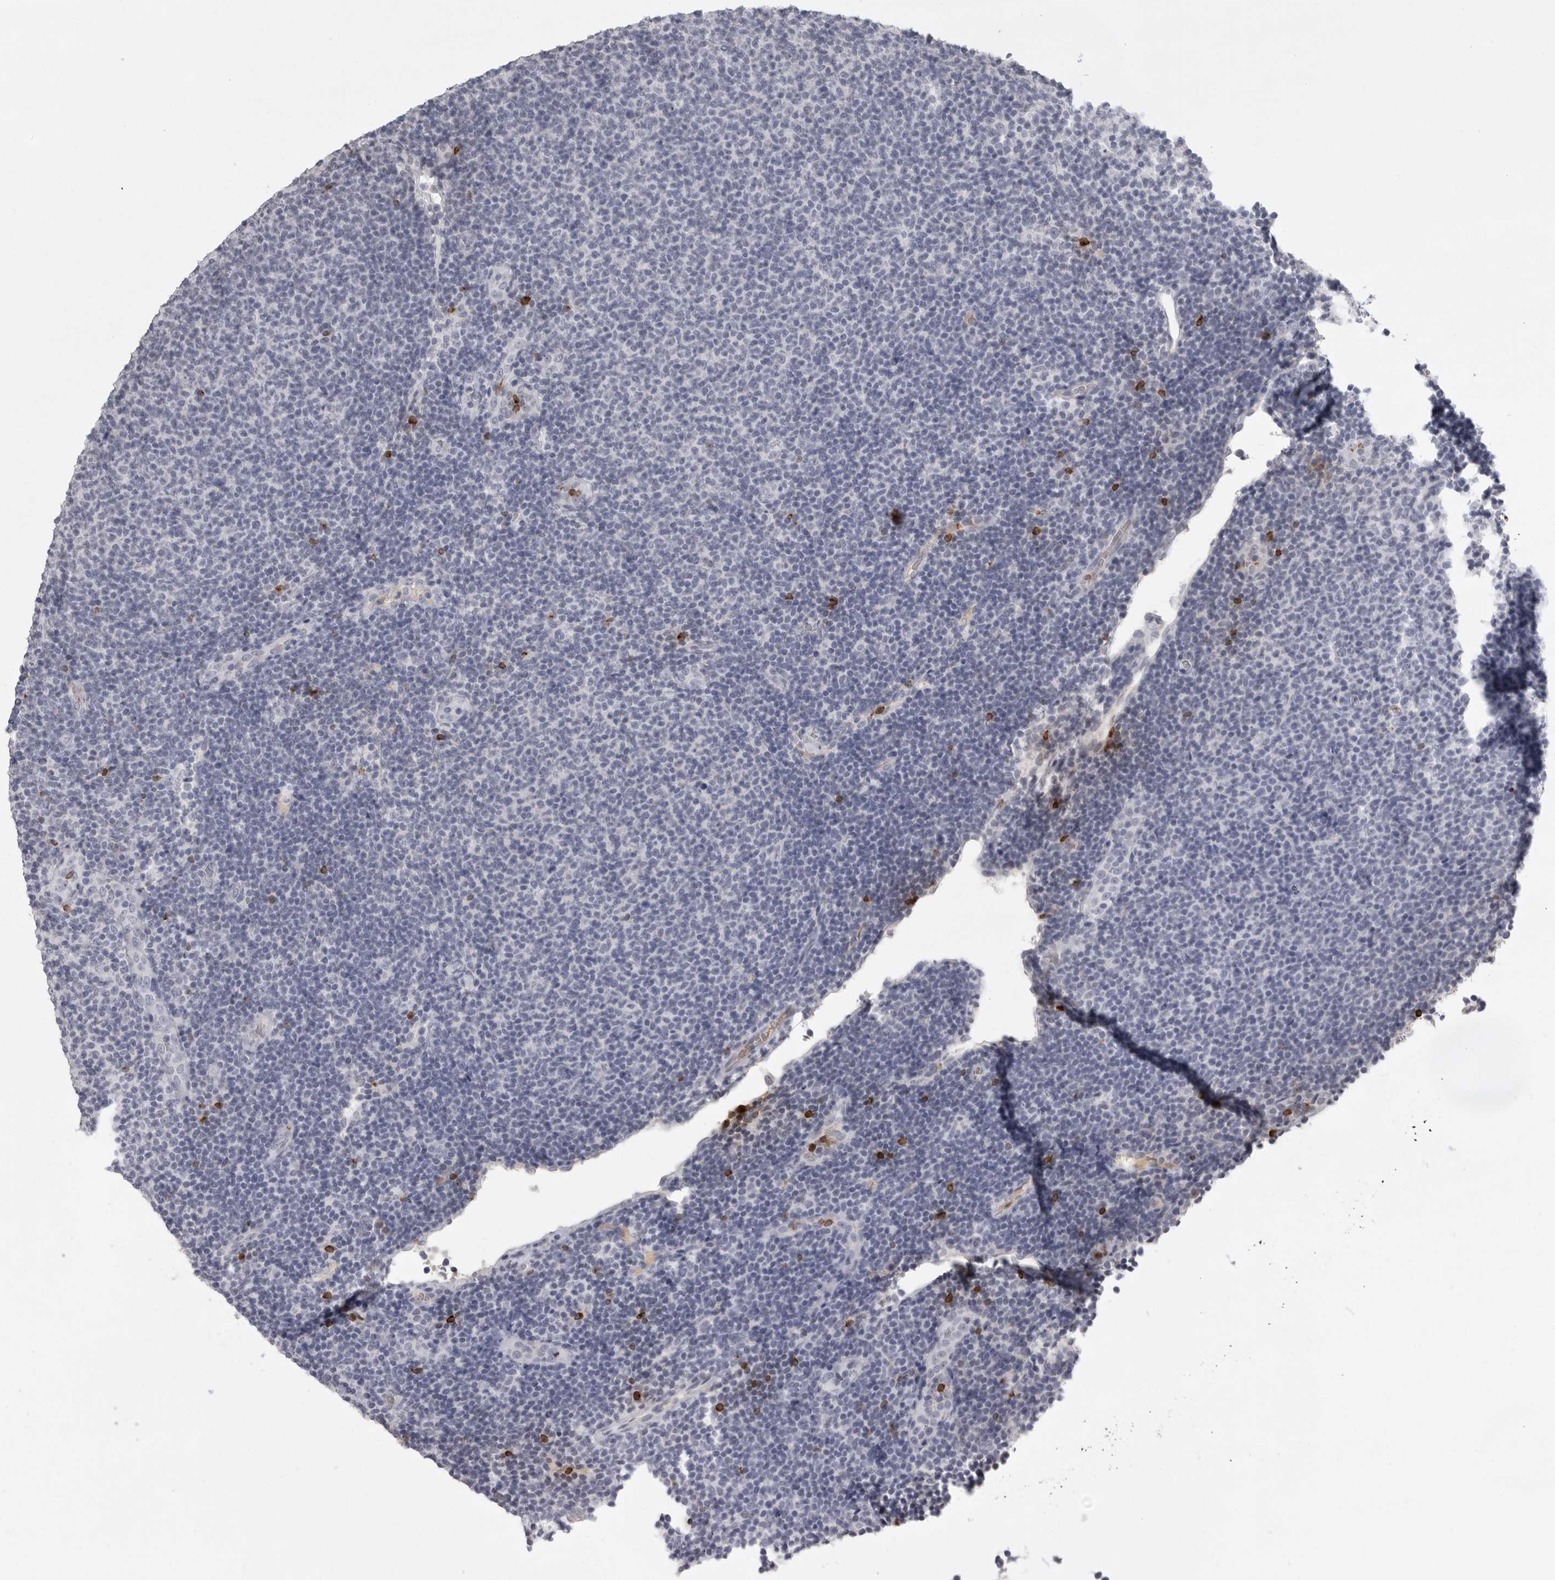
{"staining": {"intensity": "negative", "quantity": "none", "location": "none"}, "tissue": "lymphoma", "cell_type": "Tumor cells", "image_type": "cancer", "snomed": [{"axis": "morphology", "description": "Malignant lymphoma, non-Hodgkin's type, Low grade"}, {"axis": "topography", "description": "Lymph node"}], "caption": "Immunohistochemistry (IHC) of human lymphoma reveals no staining in tumor cells.", "gene": "GNLY", "patient": {"sex": "male", "age": 66}}